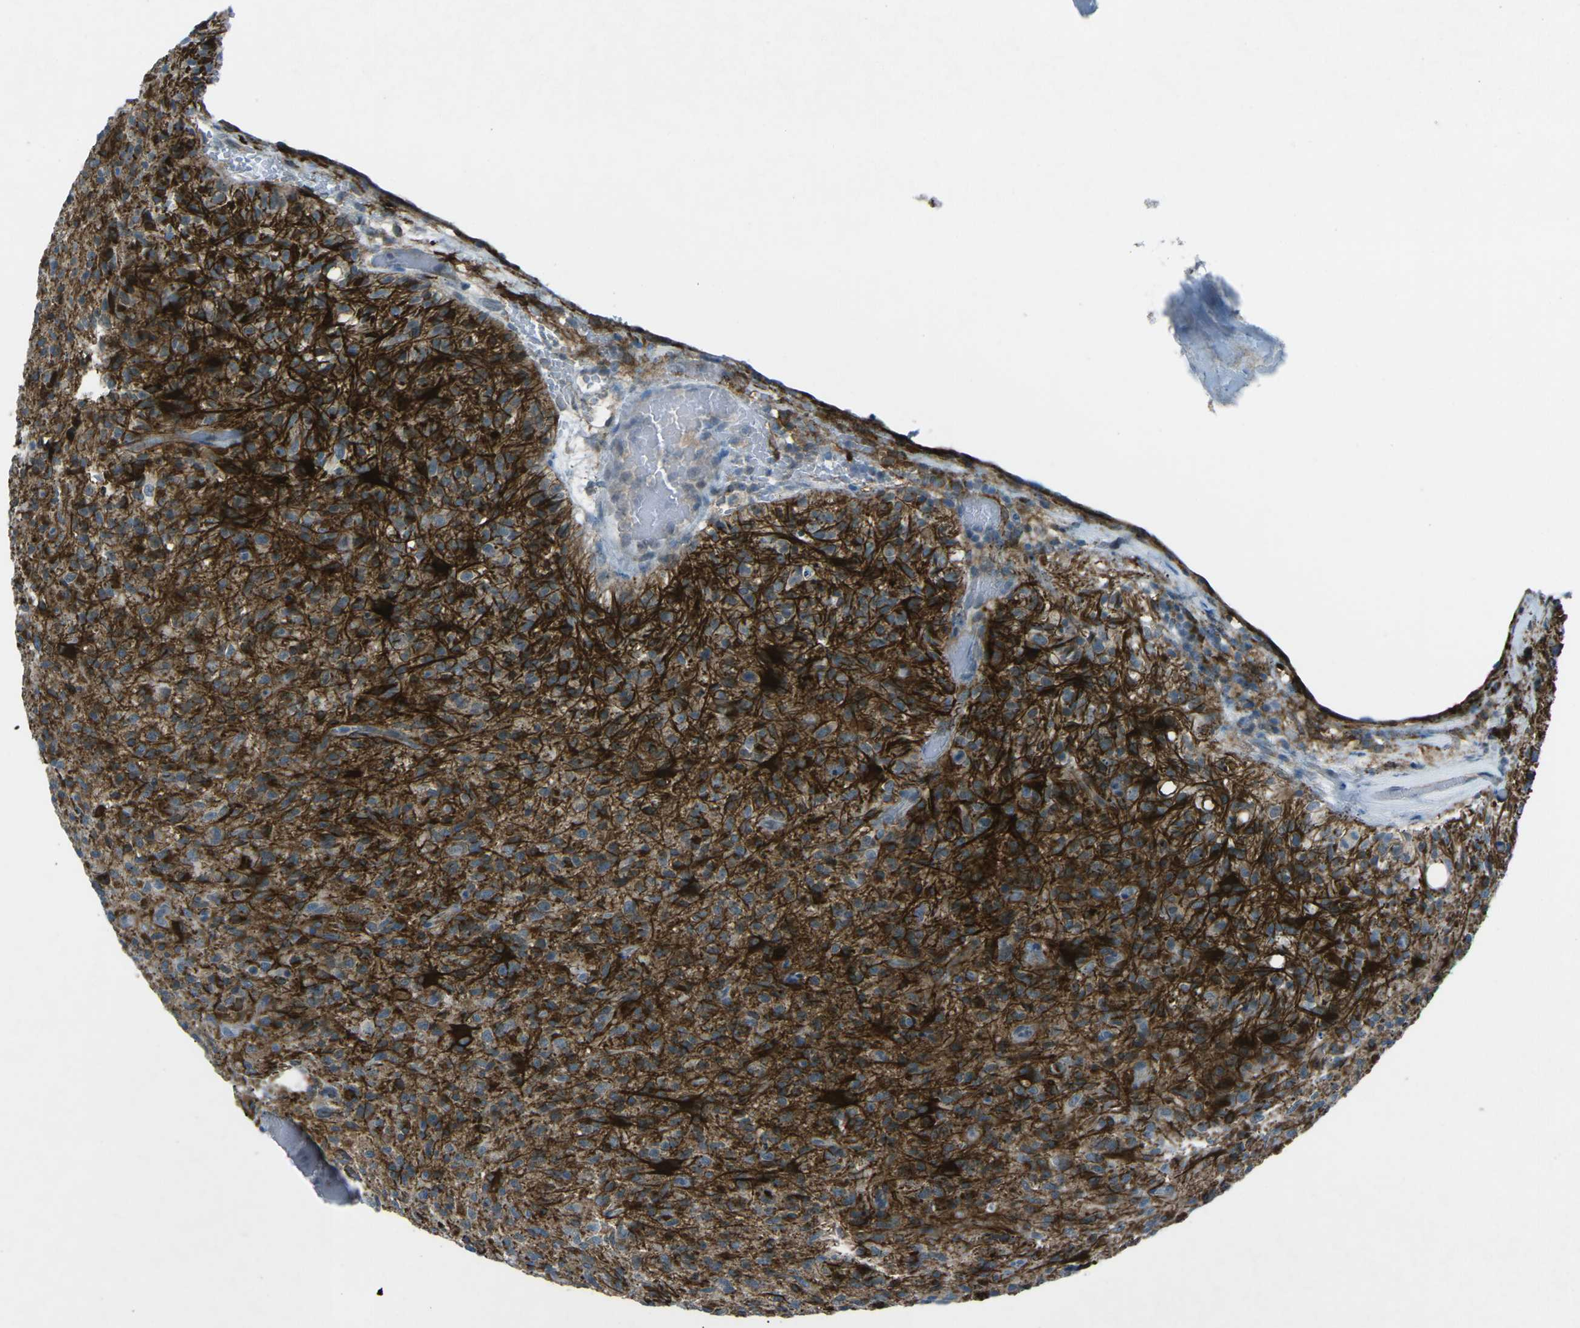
{"staining": {"intensity": "strong", "quantity": "25%-75%", "location": "cytoplasmic/membranous"}, "tissue": "glioma", "cell_type": "Tumor cells", "image_type": "cancer", "snomed": [{"axis": "morphology", "description": "Glioma, malignant, High grade"}, {"axis": "topography", "description": "Brain"}], "caption": "Immunohistochemistry image of malignant glioma (high-grade) stained for a protein (brown), which exhibits high levels of strong cytoplasmic/membranous staining in approximately 25%-75% of tumor cells.", "gene": "PRKCA", "patient": {"sex": "male", "age": 71}}